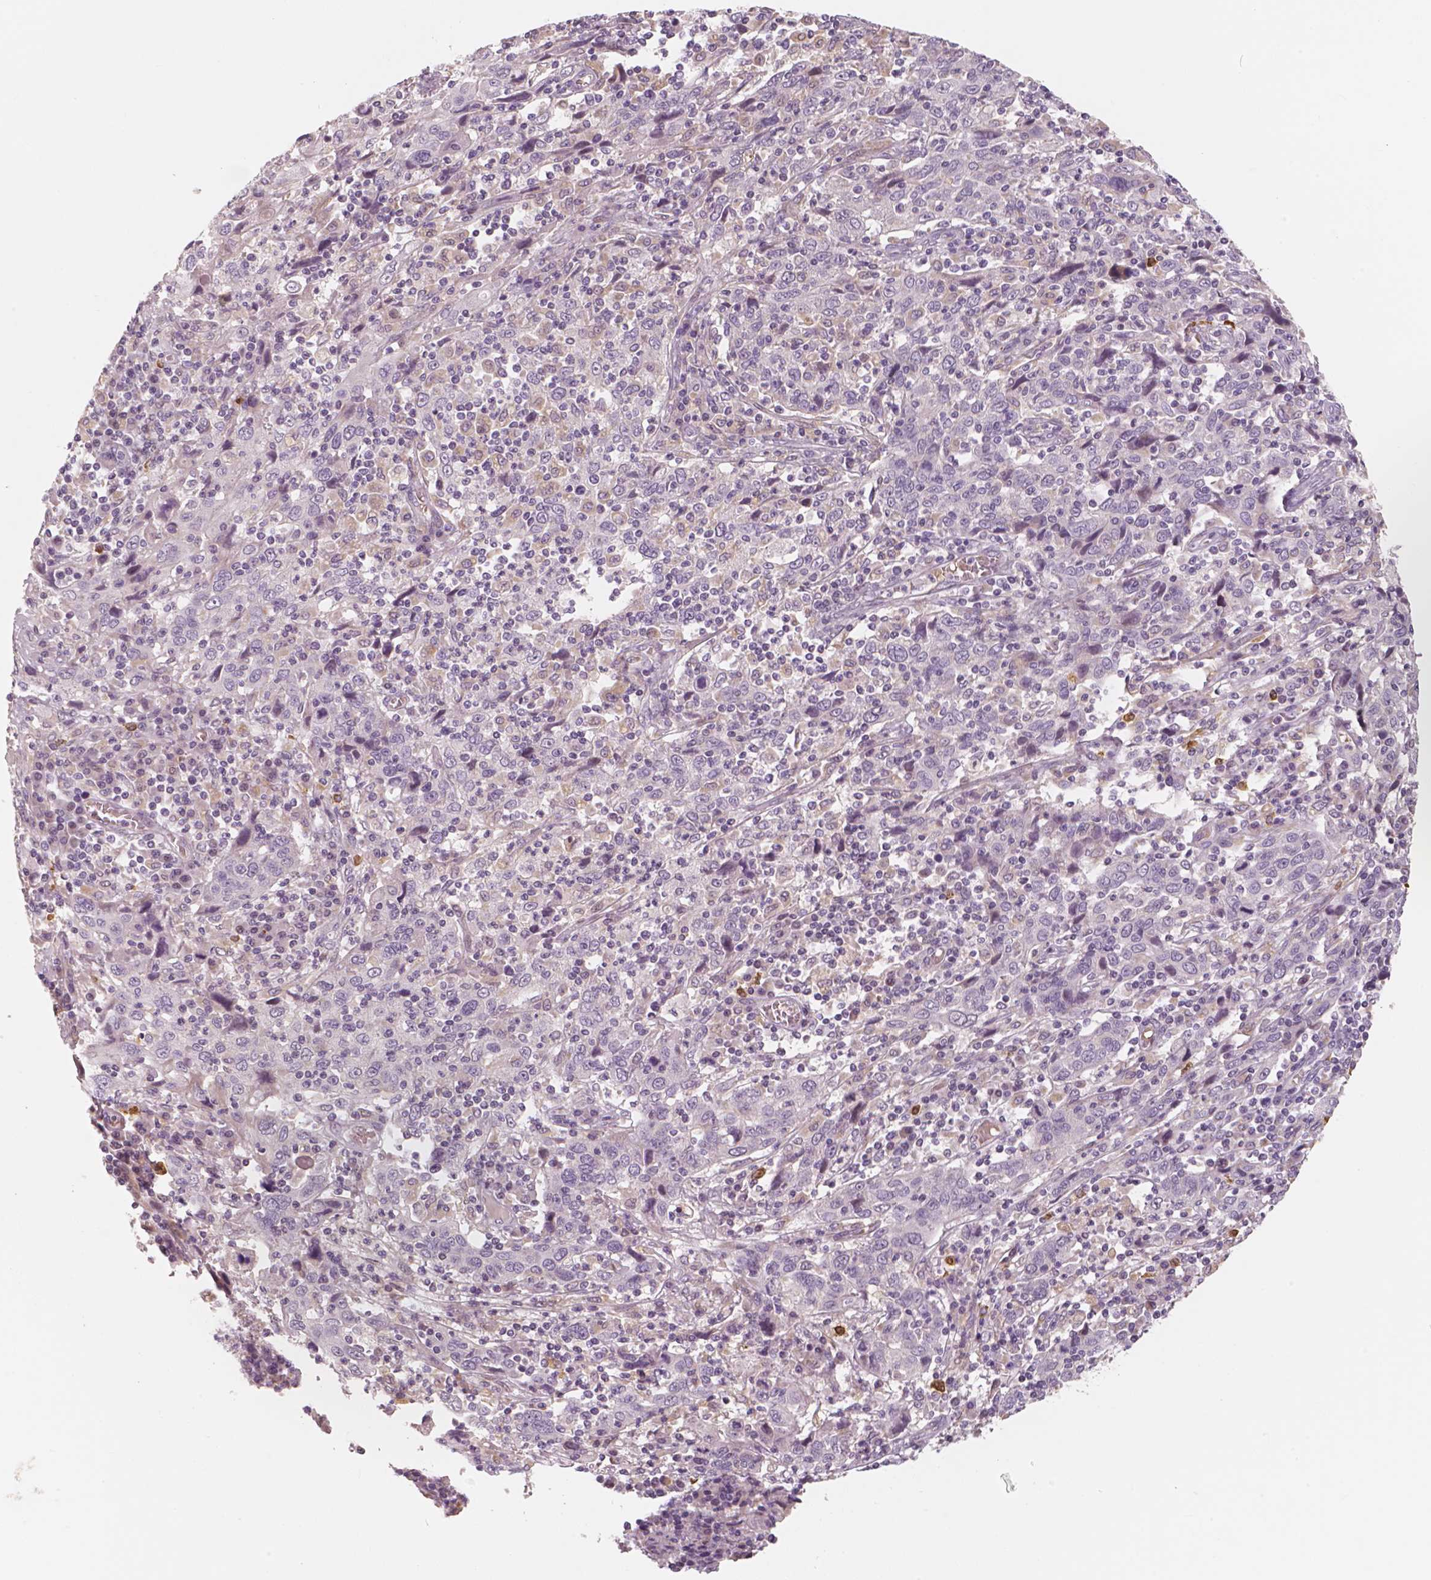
{"staining": {"intensity": "negative", "quantity": "none", "location": "none"}, "tissue": "cervical cancer", "cell_type": "Tumor cells", "image_type": "cancer", "snomed": [{"axis": "morphology", "description": "Squamous cell carcinoma, NOS"}, {"axis": "topography", "description": "Cervix"}], "caption": "IHC micrograph of human squamous cell carcinoma (cervical) stained for a protein (brown), which demonstrates no positivity in tumor cells.", "gene": "RNASE7", "patient": {"sex": "female", "age": 46}}